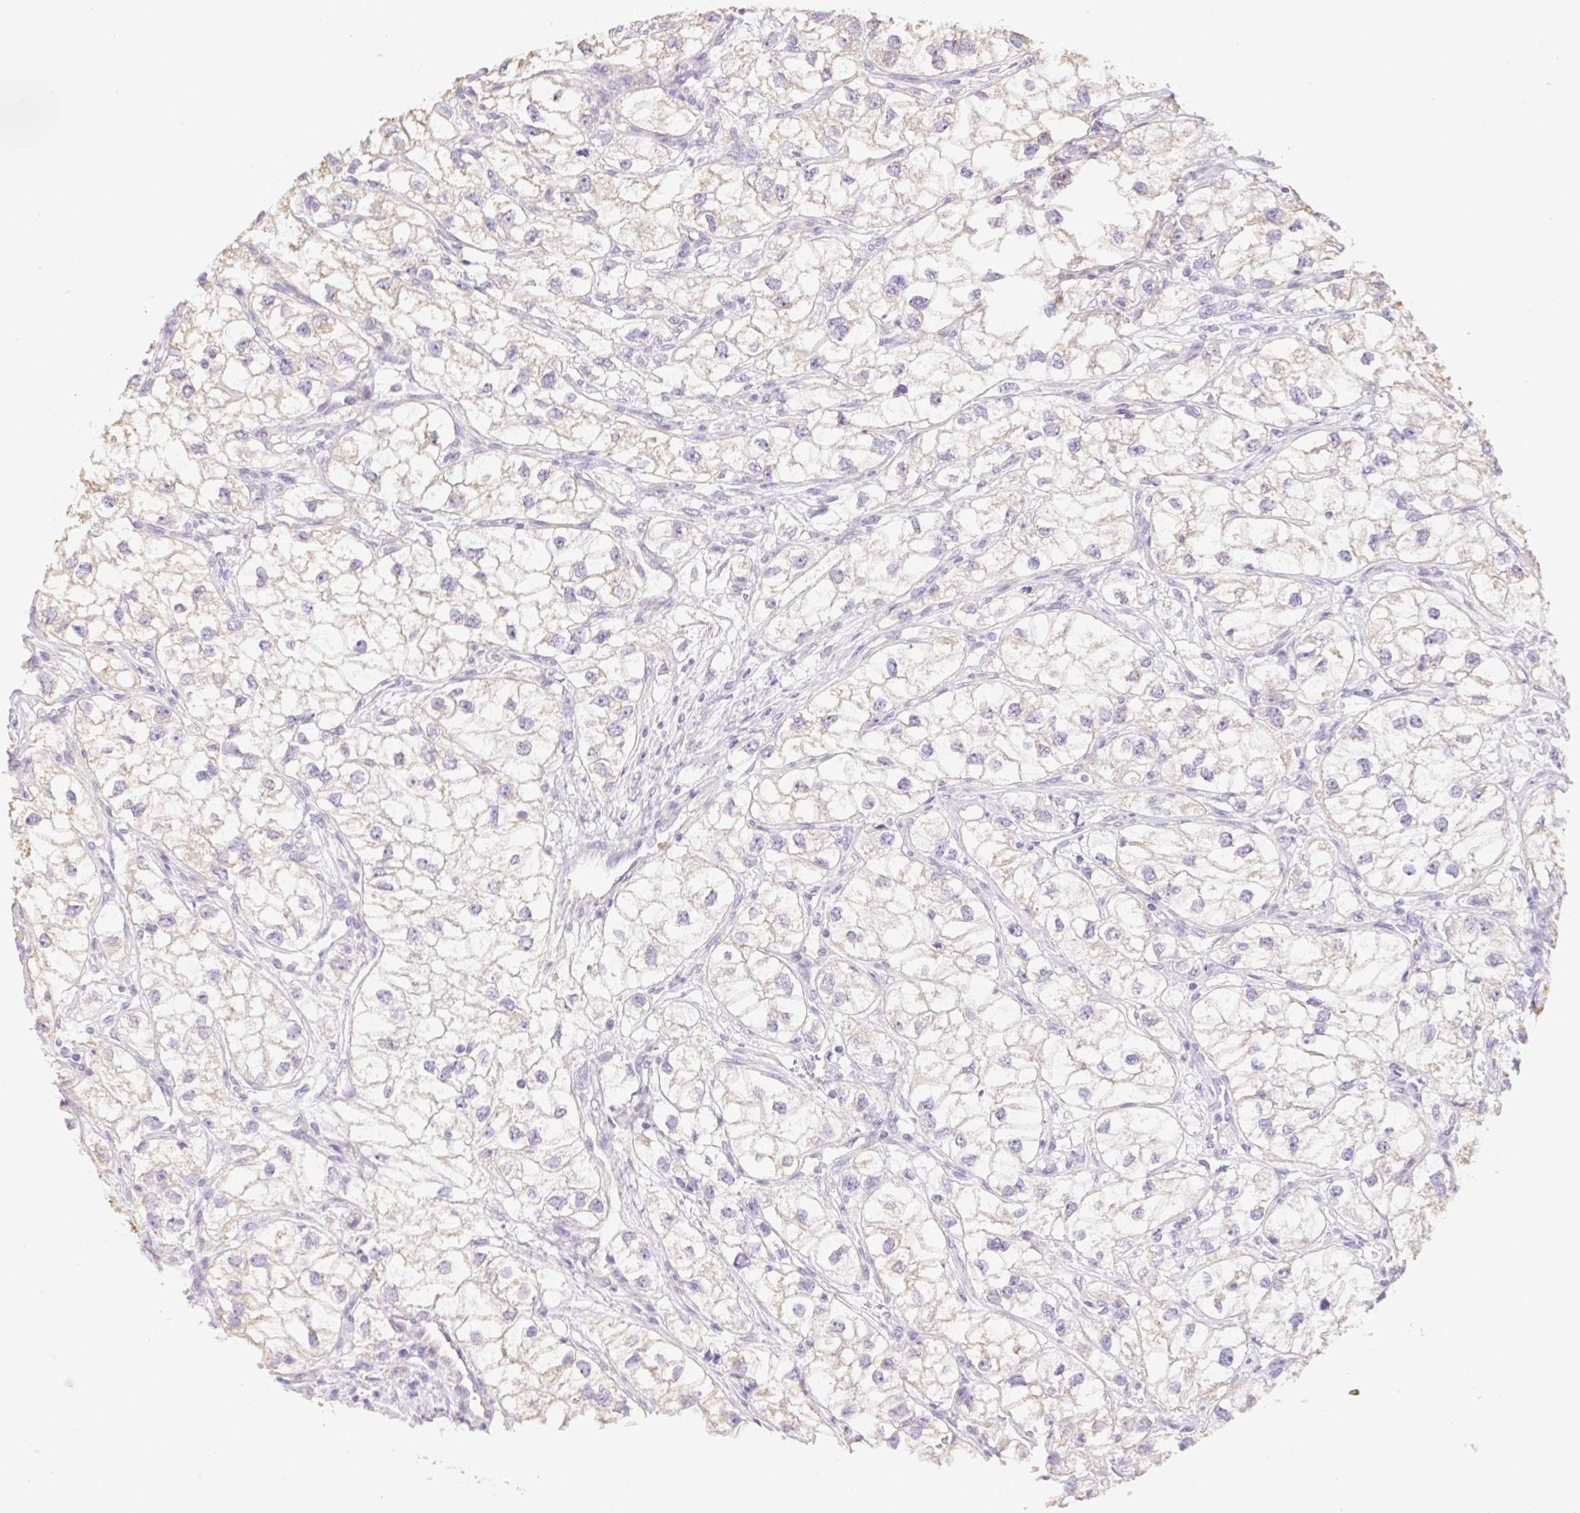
{"staining": {"intensity": "negative", "quantity": "none", "location": "none"}, "tissue": "renal cancer", "cell_type": "Tumor cells", "image_type": "cancer", "snomed": [{"axis": "morphology", "description": "Adenocarcinoma, NOS"}, {"axis": "topography", "description": "Kidney"}], "caption": "High power microscopy histopathology image of an immunohistochemistry (IHC) micrograph of renal adenocarcinoma, revealing no significant staining in tumor cells.", "gene": "COPZ2", "patient": {"sex": "male", "age": 59}}